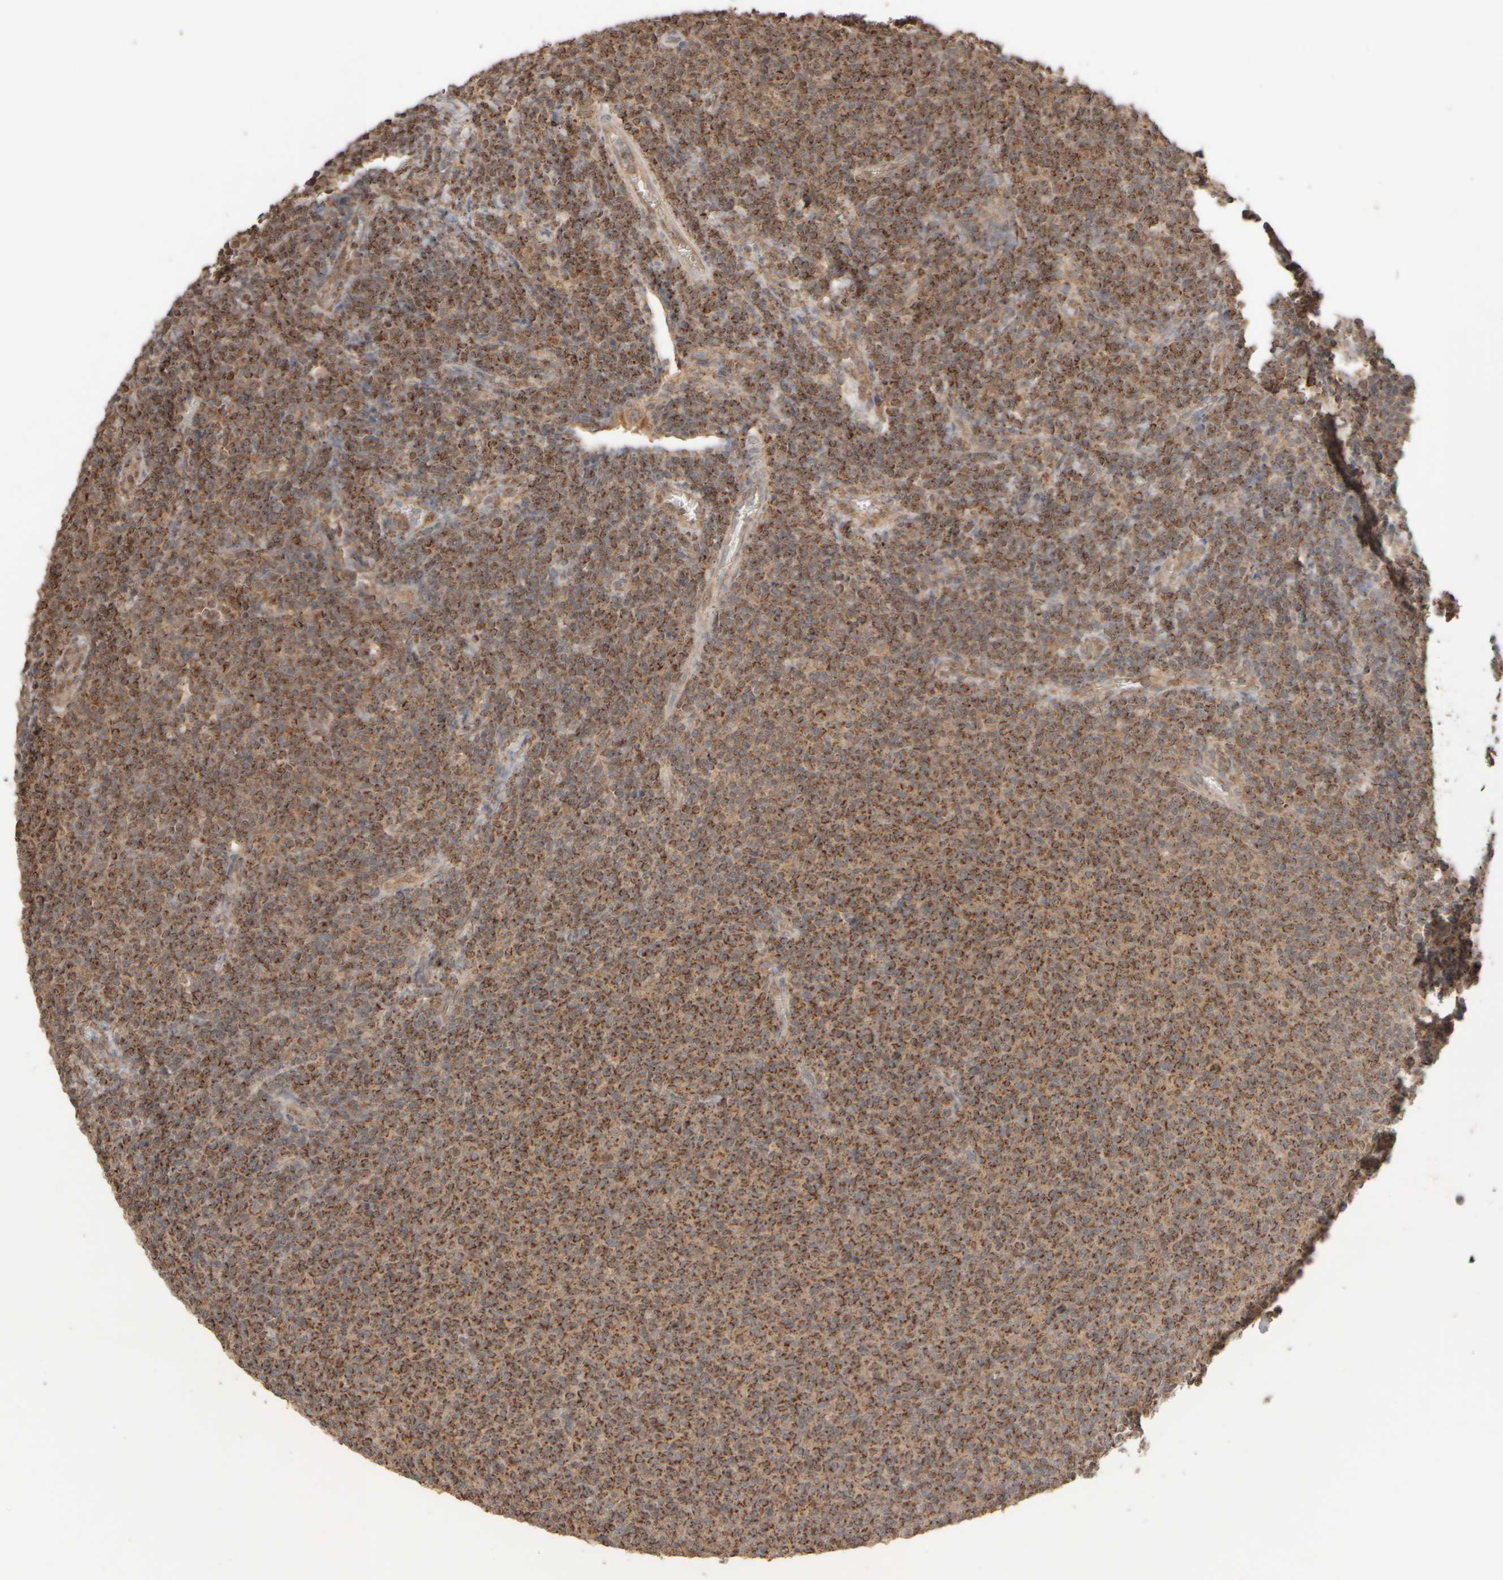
{"staining": {"intensity": "strong", "quantity": ">75%", "location": "cytoplasmic/membranous"}, "tissue": "lymphoma", "cell_type": "Tumor cells", "image_type": "cancer", "snomed": [{"axis": "morphology", "description": "Malignant lymphoma, non-Hodgkin's type, Low grade"}, {"axis": "topography", "description": "Lymph node"}], "caption": "Lymphoma tissue displays strong cytoplasmic/membranous positivity in about >75% of tumor cells", "gene": "EIF2B3", "patient": {"sex": "male", "age": 66}}